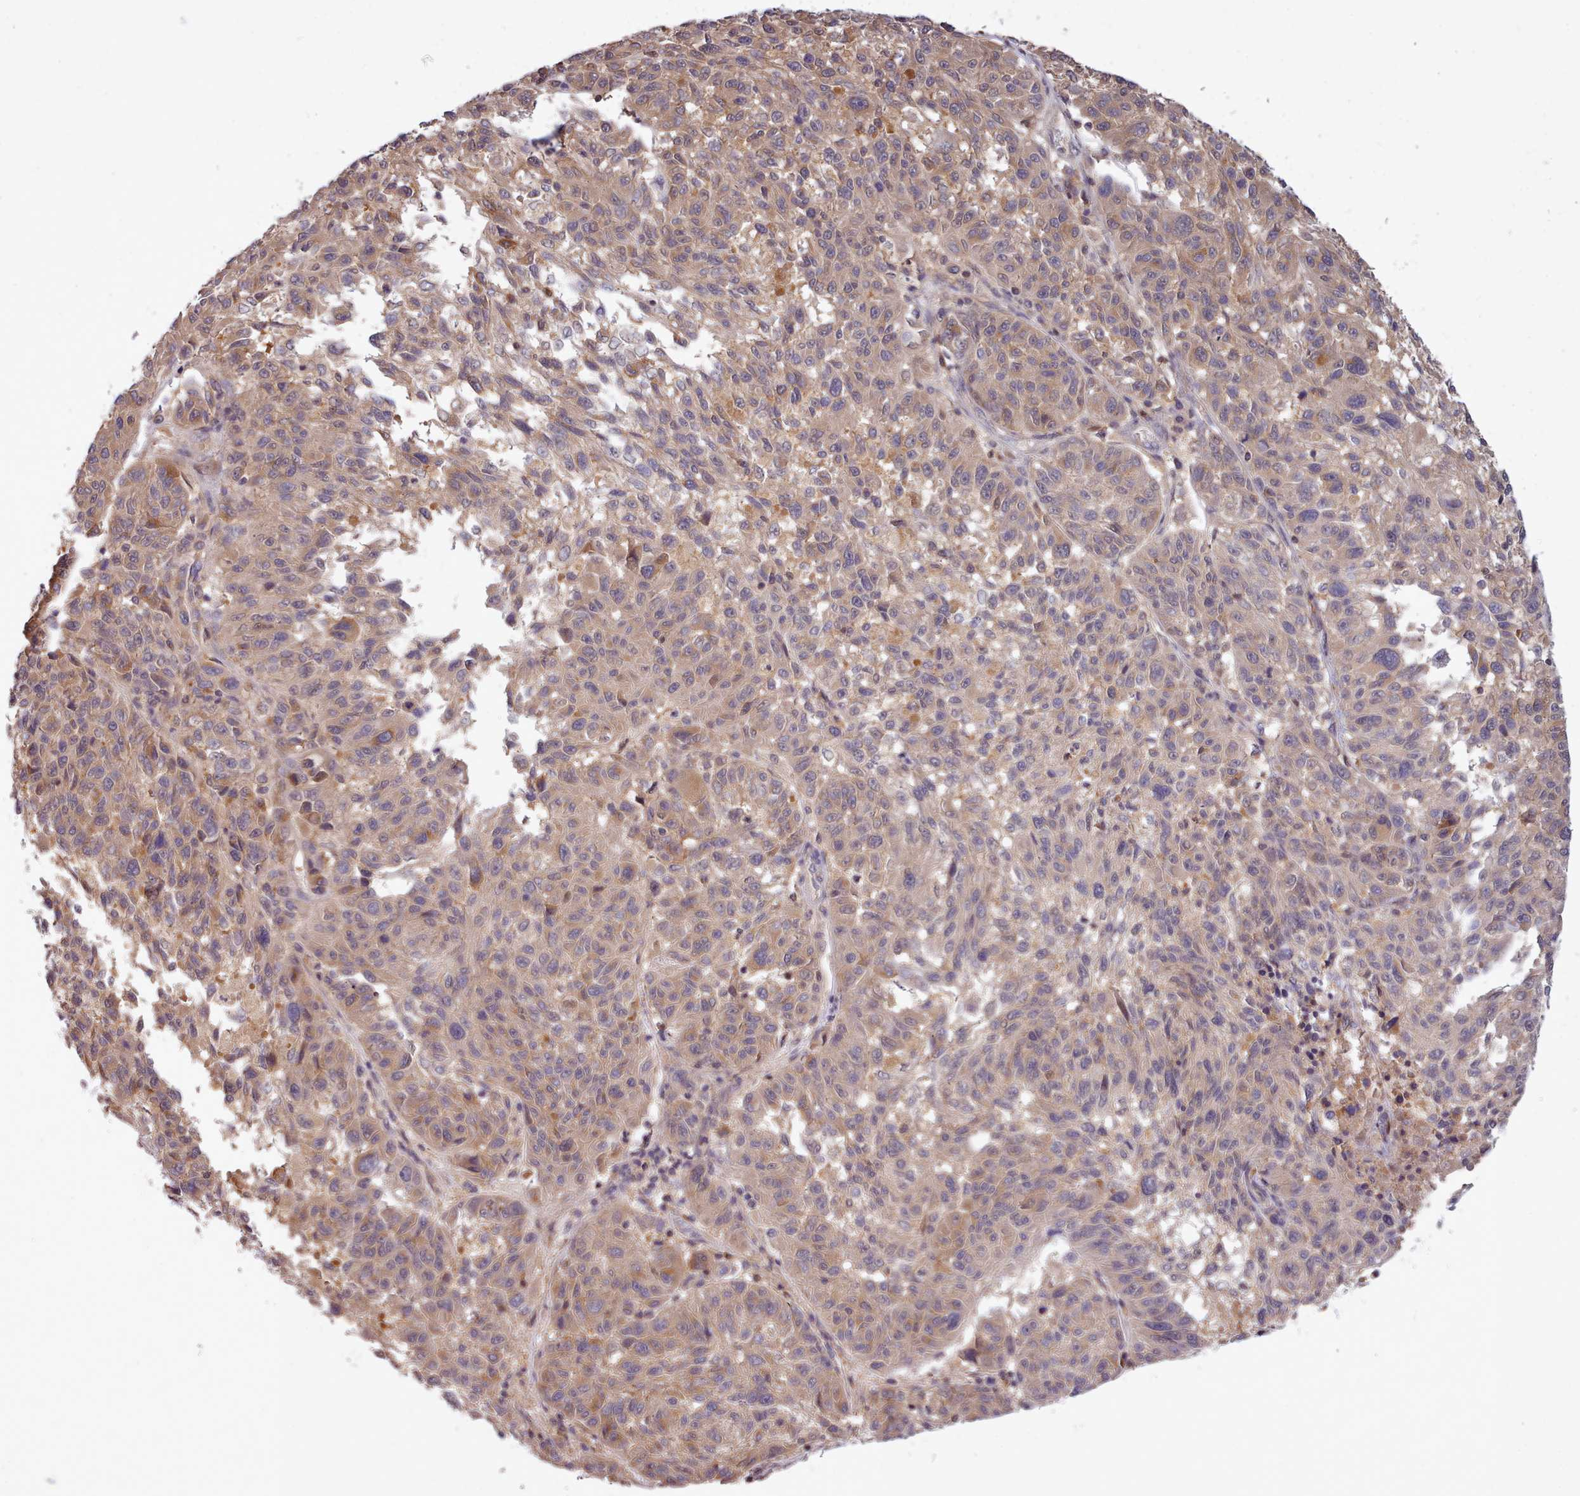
{"staining": {"intensity": "moderate", "quantity": ">75%", "location": "cytoplasmic/membranous"}, "tissue": "melanoma", "cell_type": "Tumor cells", "image_type": "cancer", "snomed": [{"axis": "morphology", "description": "Malignant melanoma, NOS"}, {"axis": "topography", "description": "Skin"}], "caption": "This histopathology image reveals melanoma stained with immunohistochemistry (IHC) to label a protein in brown. The cytoplasmic/membranous of tumor cells show moderate positivity for the protein. Nuclei are counter-stained blue.", "gene": "ARL17A", "patient": {"sex": "male", "age": 53}}